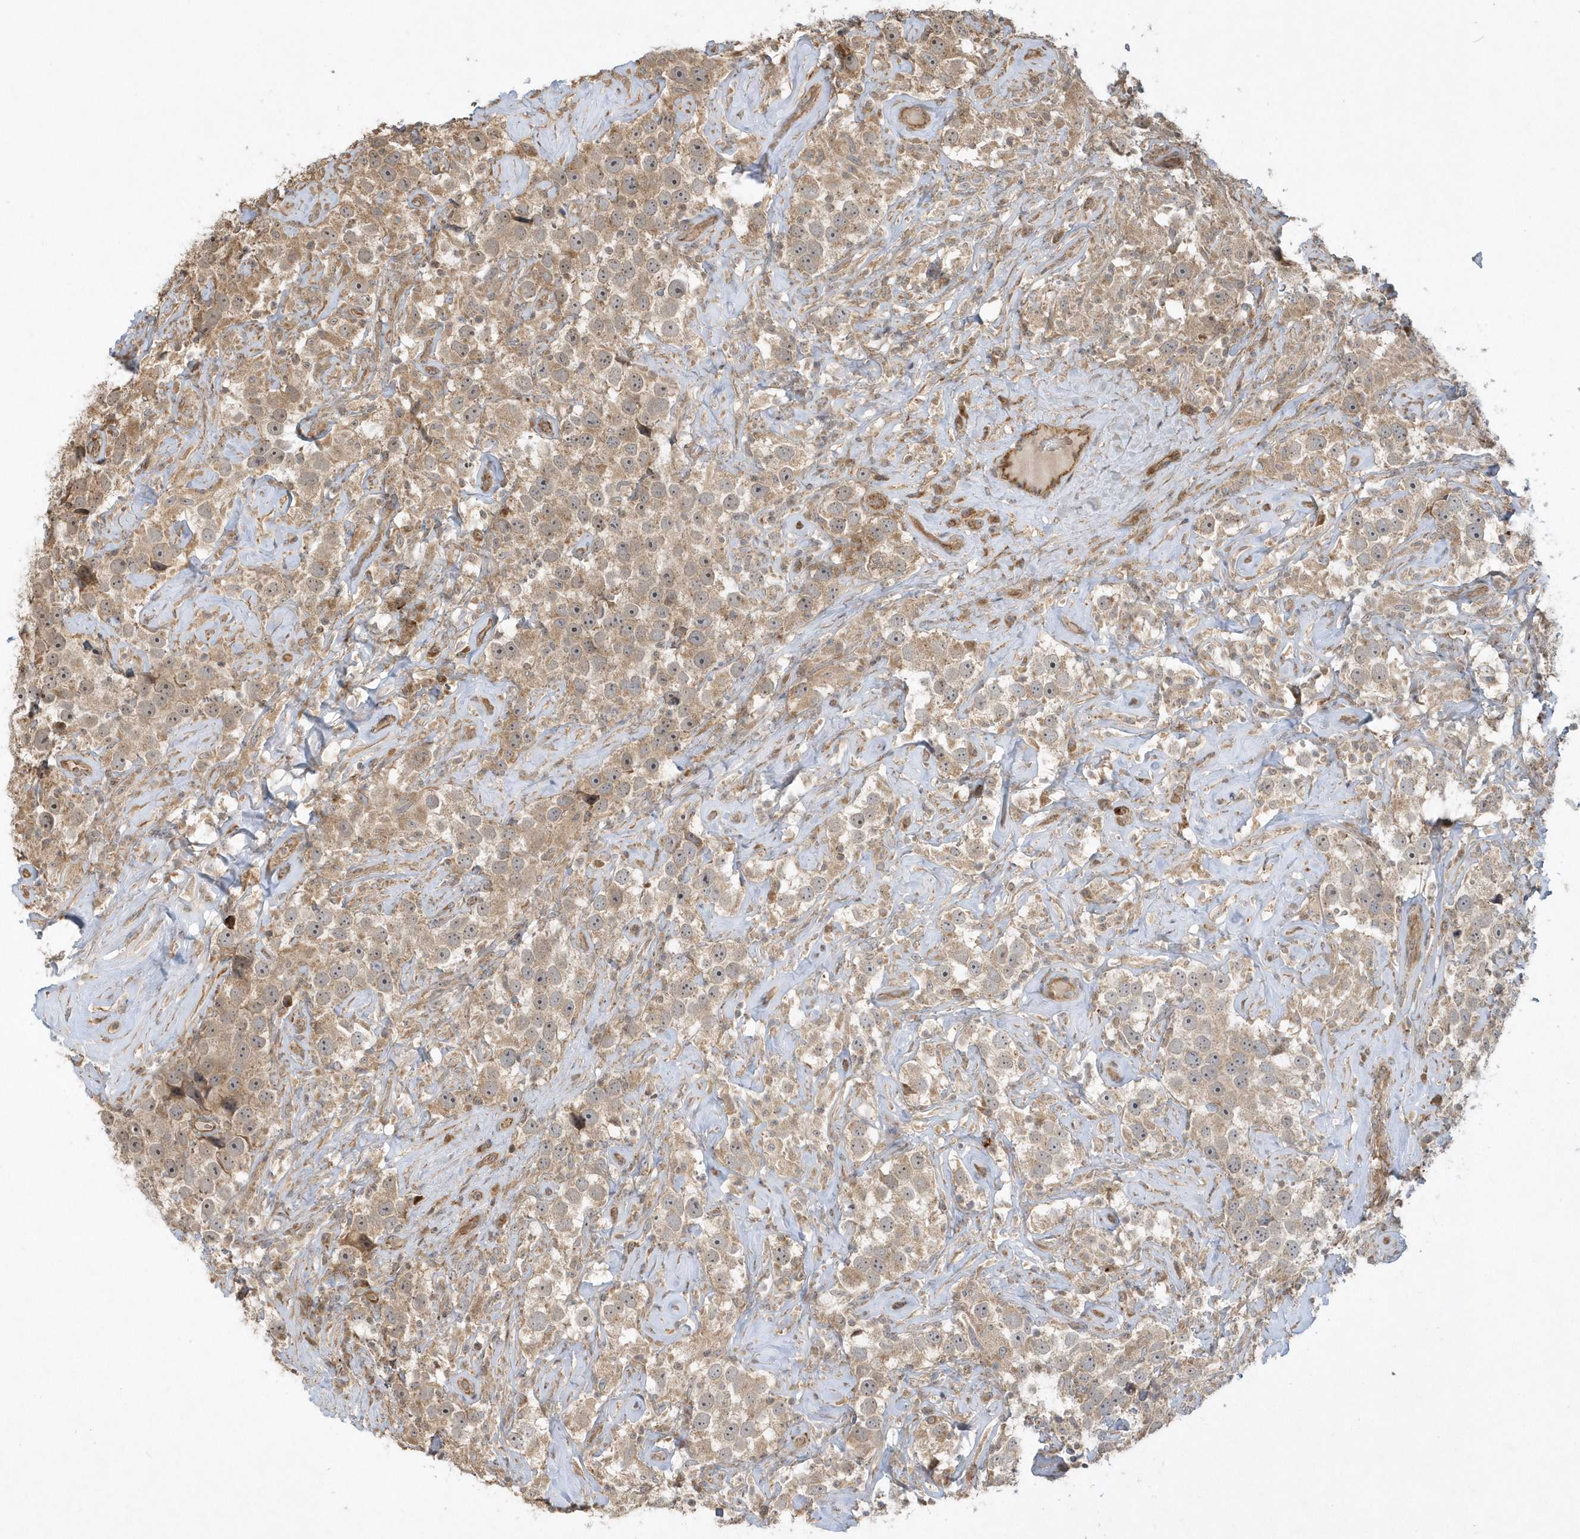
{"staining": {"intensity": "weak", "quantity": "25%-75%", "location": "cytoplasmic/membranous"}, "tissue": "testis cancer", "cell_type": "Tumor cells", "image_type": "cancer", "snomed": [{"axis": "morphology", "description": "Seminoma, NOS"}, {"axis": "topography", "description": "Testis"}], "caption": "The histopathology image exhibits staining of testis cancer, revealing weak cytoplasmic/membranous protein positivity (brown color) within tumor cells.", "gene": "THG1L", "patient": {"sex": "male", "age": 49}}